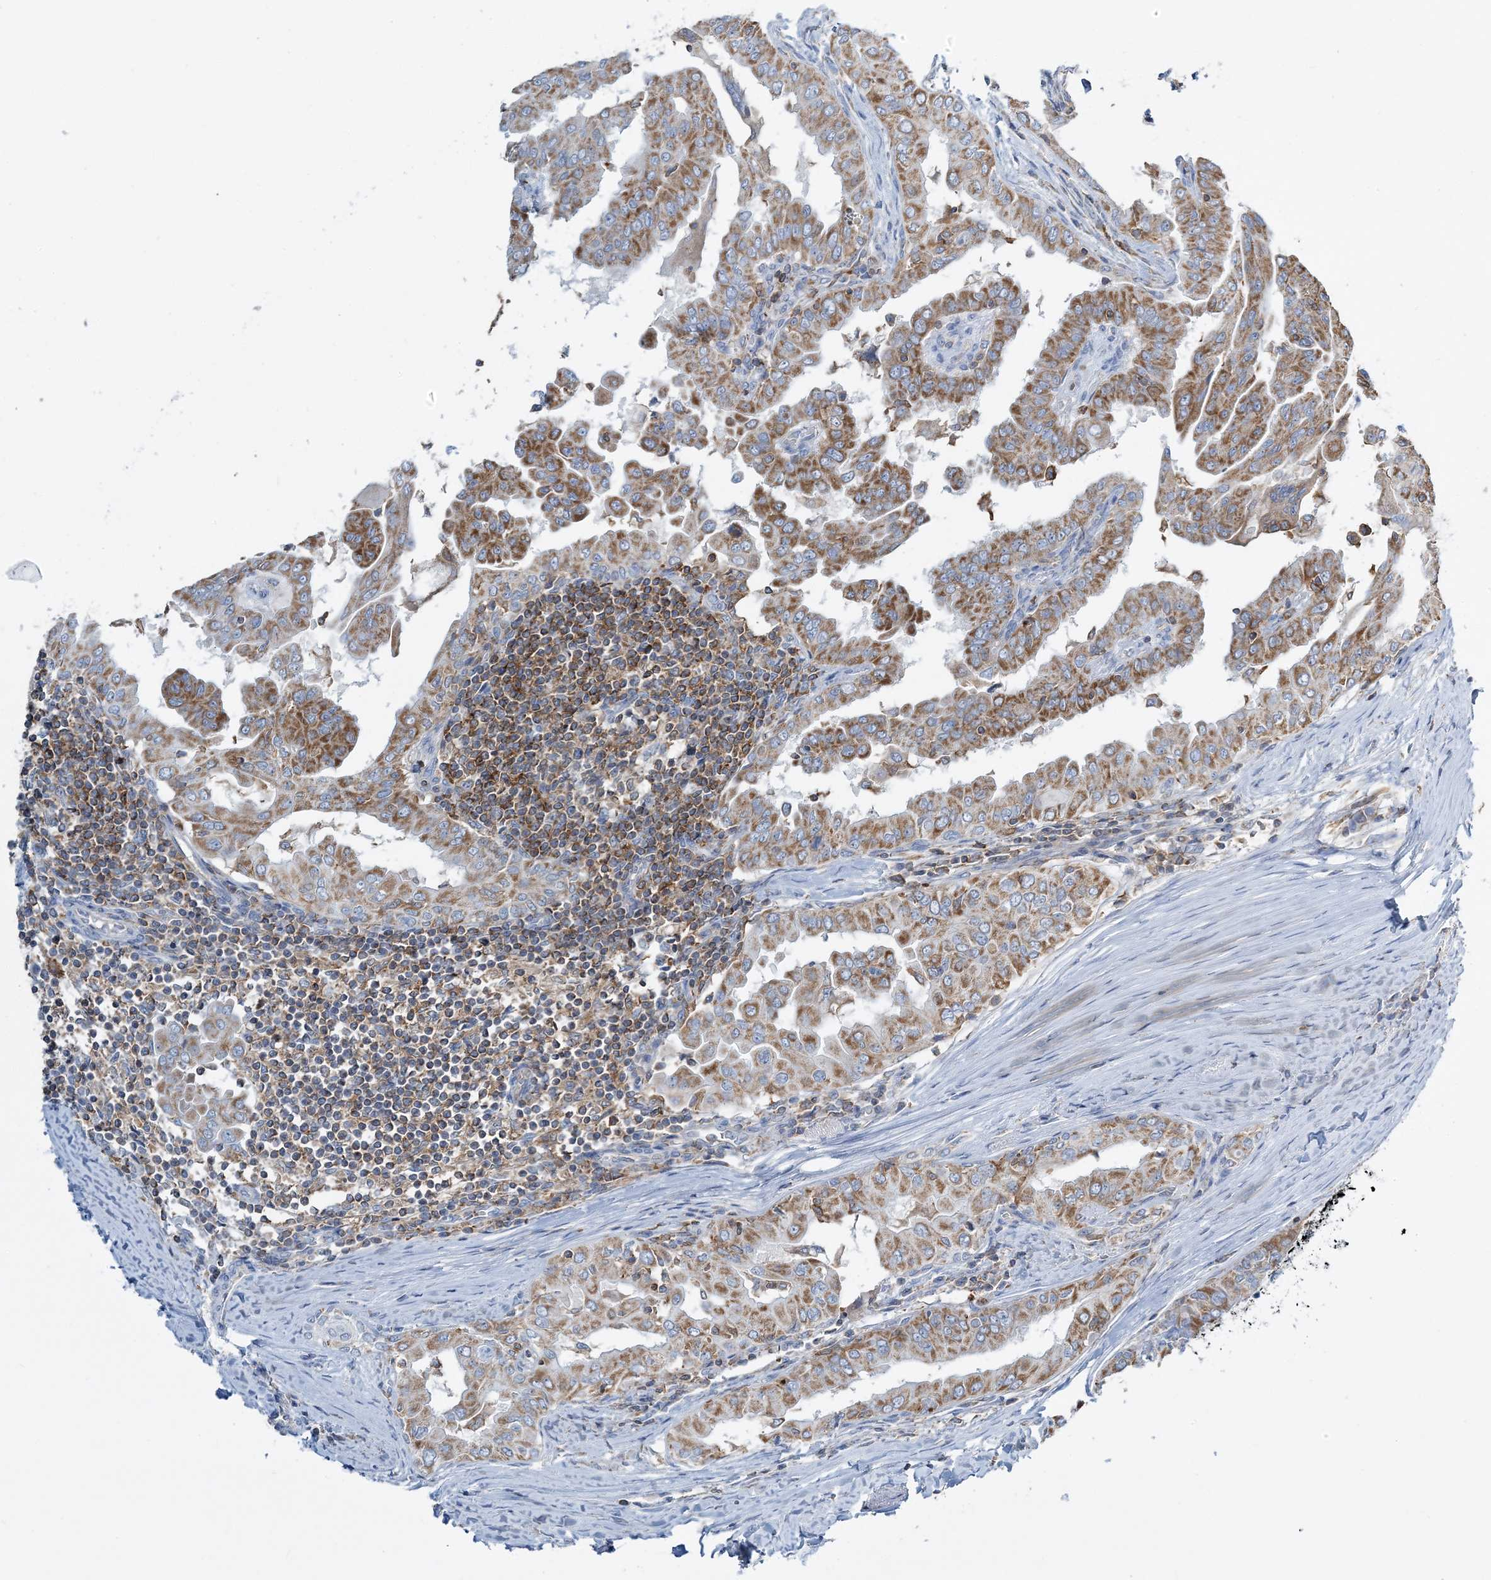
{"staining": {"intensity": "moderate", "quantity": ">75%", "location": "cytoplasmic/membranous"}, "tissue": "thyroid cancer", "cell_type": "Tumor cells", "image_type": "cancer", "snomed": [{"axis": "morphology", "description": "Papillary adenocarcinoma, NOS"}, {"axis": "topography", "description": "Thyroid gland"}], "caption": "Protein staining of thyroid cancer tissue displays moderate cytoplasmic/membranous staining in approximately >75% of tumor cells.", "gene": "TMLHE", "patient": {"sex": "male", "age": 33}}